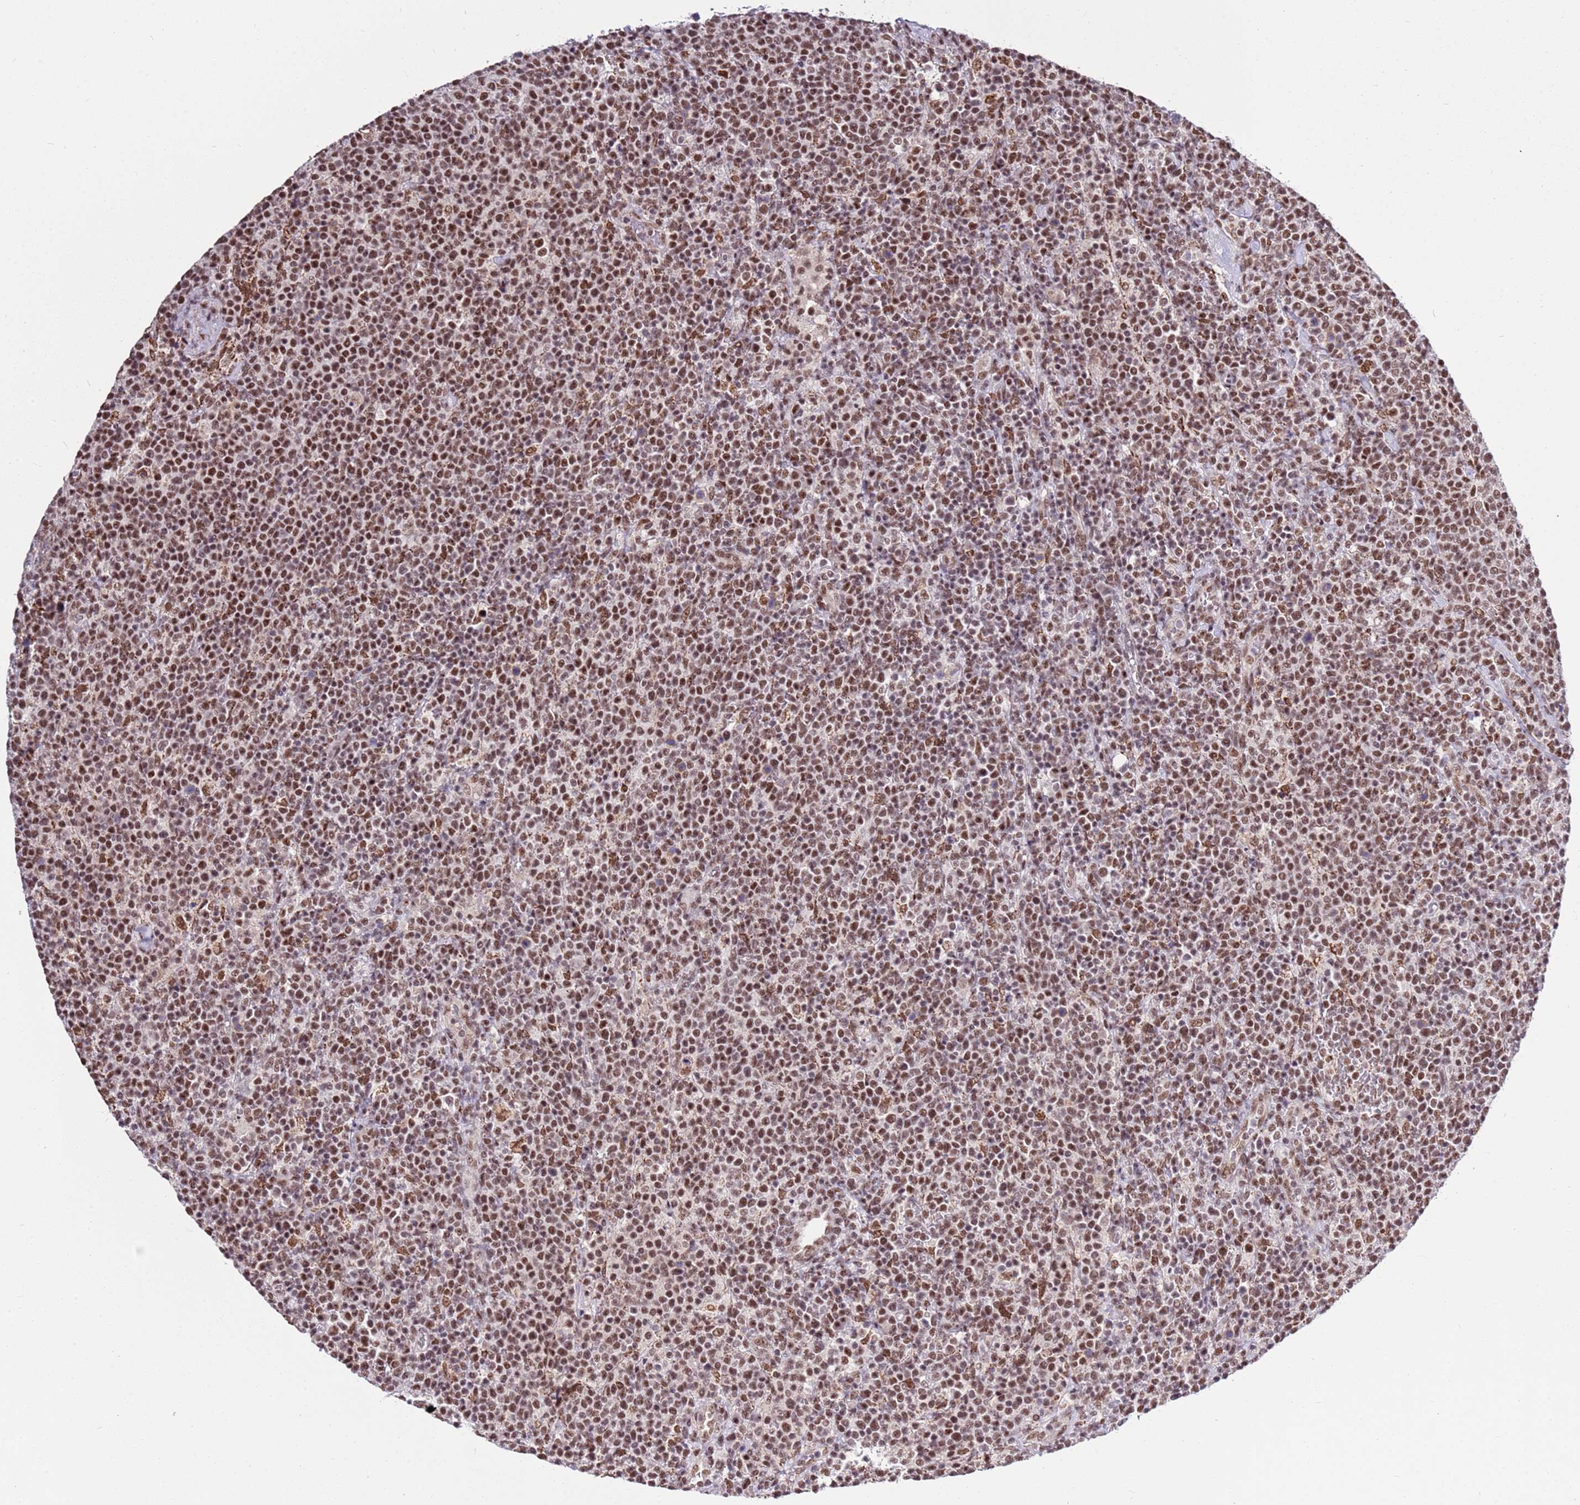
{"staining": {"intensity": "moderate", "quantity": ">75%", "location": "nuclear"}, "tissue": "lymphoma", "cell_type": "Tumor cells", "image_type": "cancer", "snomed": [{"axis": "morphology", "description": "Malignant lymphoma, non-Hodgkin's type, High grade"}, {"axis": "topography", "description": "Lymph node"}], "caption": "High-magnification brightfield microscopy of high-grade malignant lymphoma, non-Hodgkin's type stained with DAB (3,3'-diaminobenzidine) (brown) and counterstained with hematoxylin (blue). tumor cells exhibit moderate nuclear expression is seen in approximately>75% of cells.", "gene": "AKAP8L", "patient": {"sex": "male", "age": 61}}